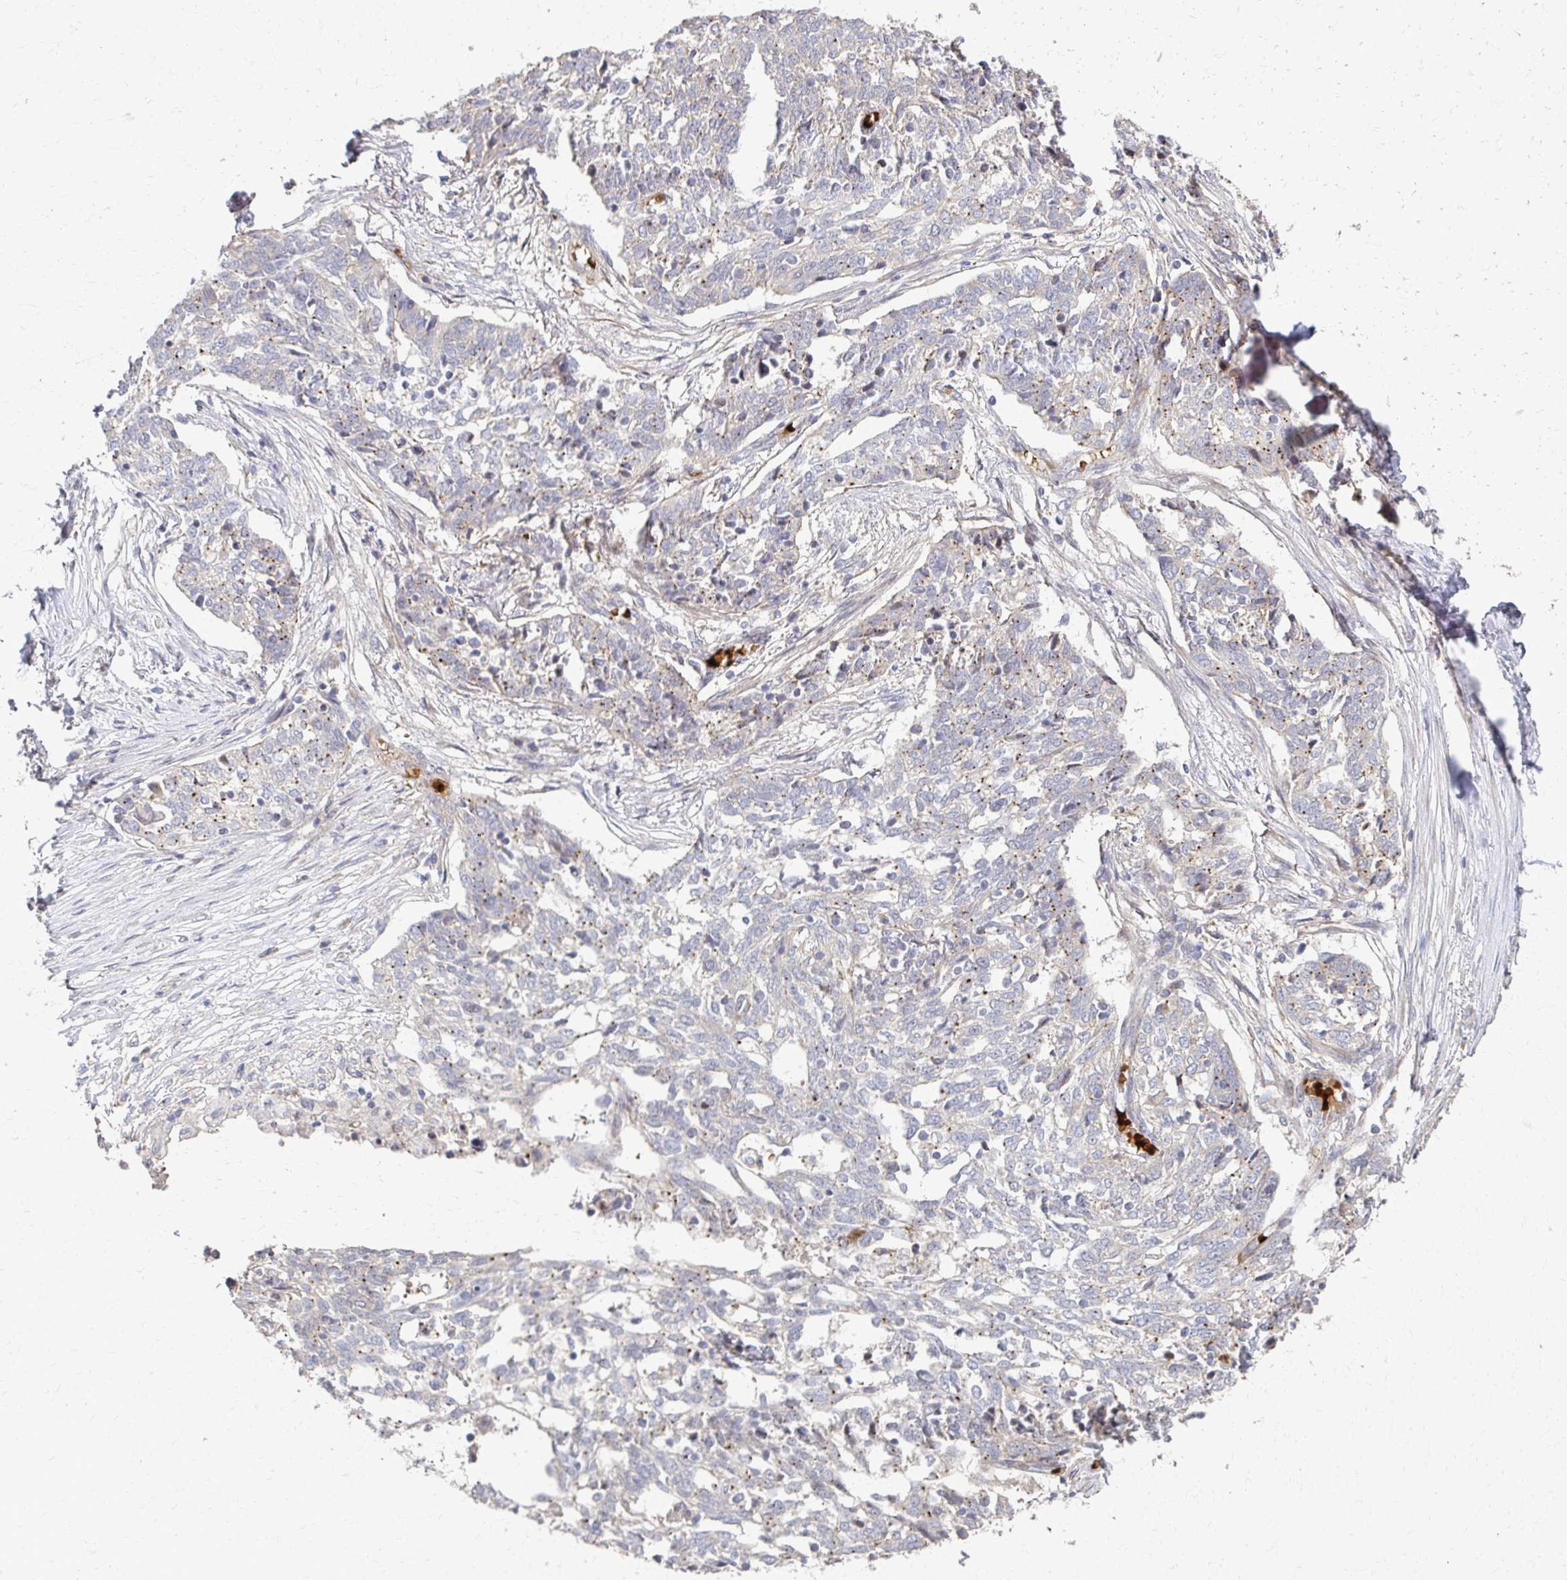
{"staining": {"intensity": "weak", "quantity": "<25%", "location": "cytoplasmic/membranous"}, "tissue": "ovarian cancer", "cell_type": "Tumor cells", "image_type": "cancer", "snomed": [{"axis": "morphology", "description": "Cystadenocarcinoma, serous, NOS"}, {"axis": "topography", "description": "Ovary"}], "caption": "Serous cystadenocarcinoma (ovarian) stained for a protein using immunohistochemistry (IHC) demonstrates no expression tumor cells.", "gene": "SKA2", "patient": {"sex": "female", "age": 67}}